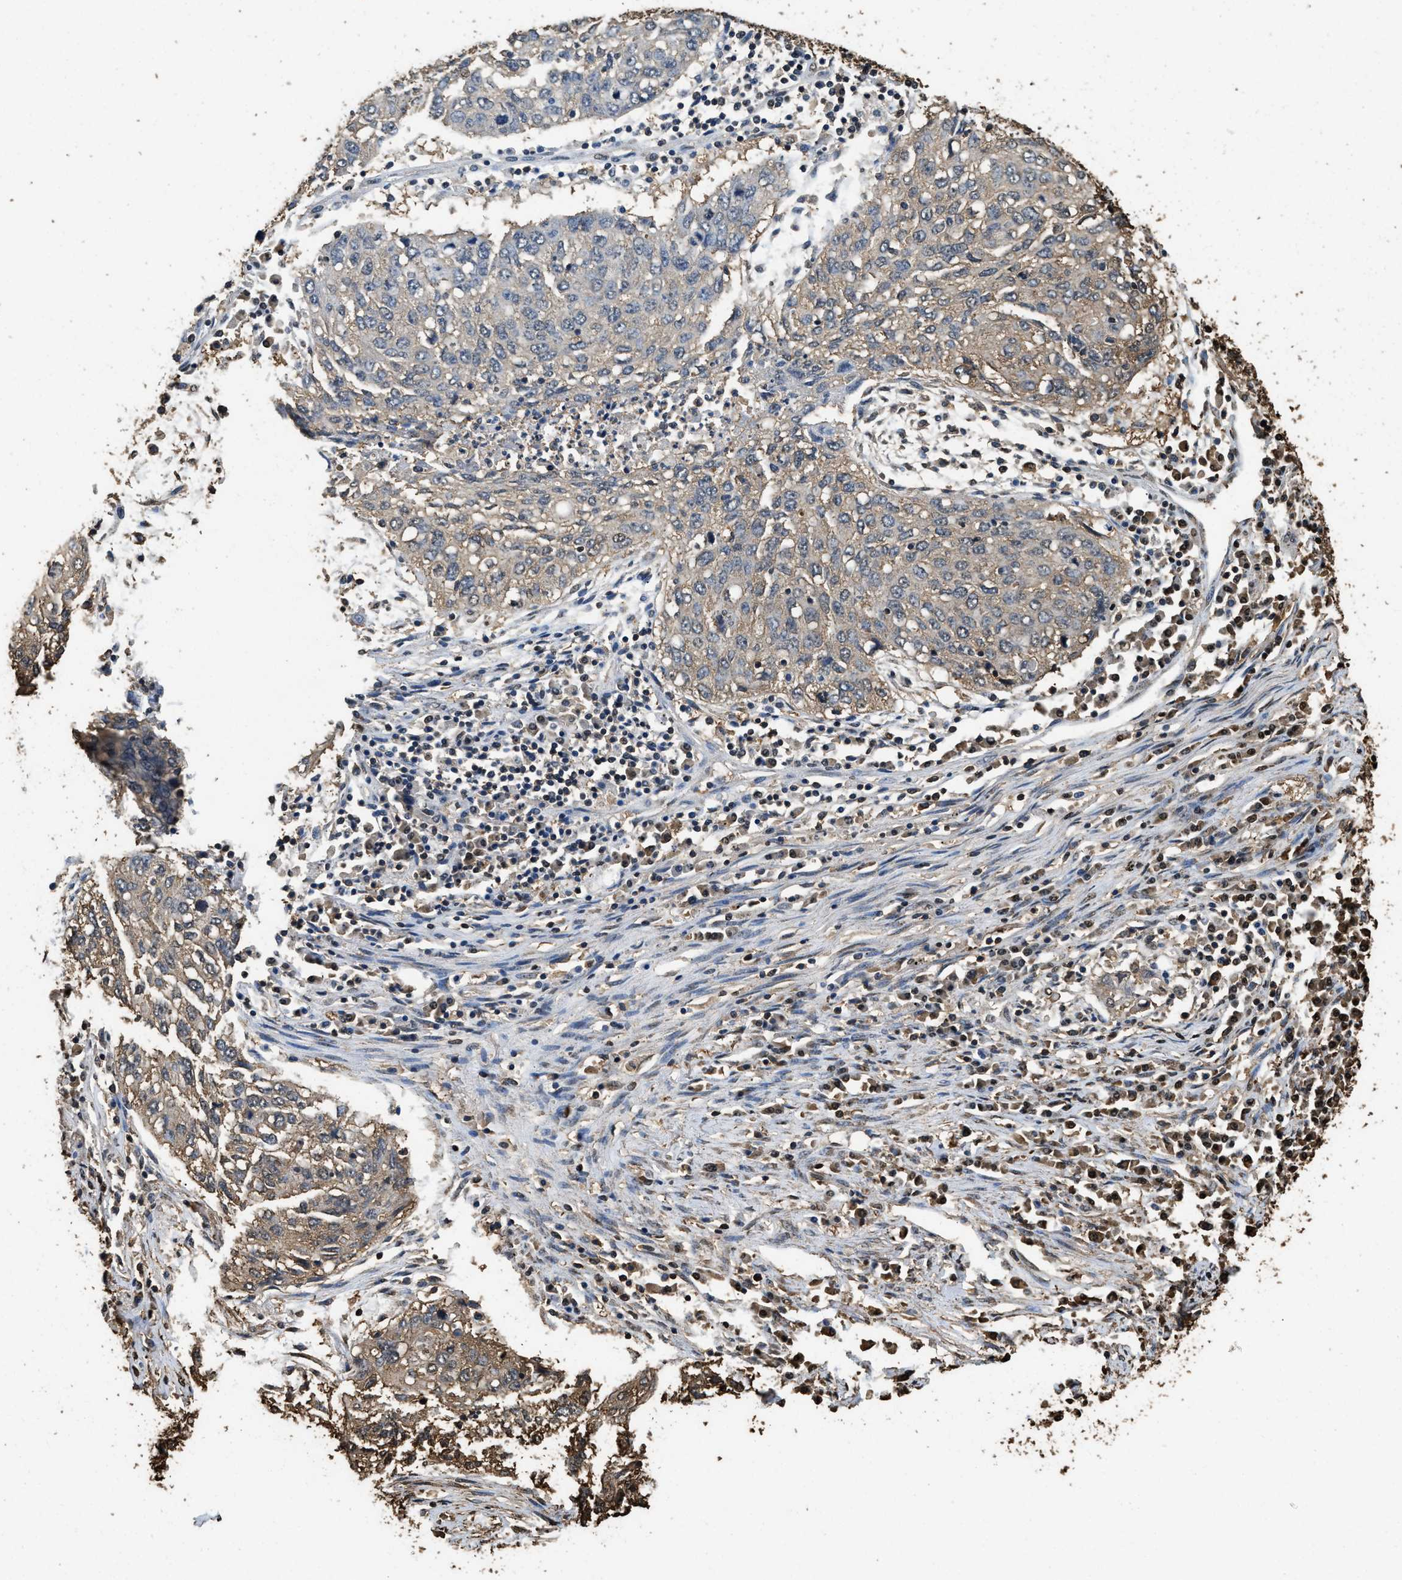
{"staining": {"intensity": "weak", "quantity": "25%-75%", "location": "cytoplasmic/membranous"}, "tissue": "lung cancer", "cell_type": "Tumor cells", "image_type": "cancer", "snomed": [{"axis": "morphology", "description": "Squamous cell carcinoma, NOS"}, {"axis": "topography", "description": "Lung"}], "caption": "A brown stain shows weak cytoplasmic/membranous staining of a protein in lung cancer (squamous cell carcinoma) tumor cells. (Brightfield microscopy of DAB IHC at high magnification).", "gene": "GAPDH", "patient": {"sex": "female", "age": 63}}